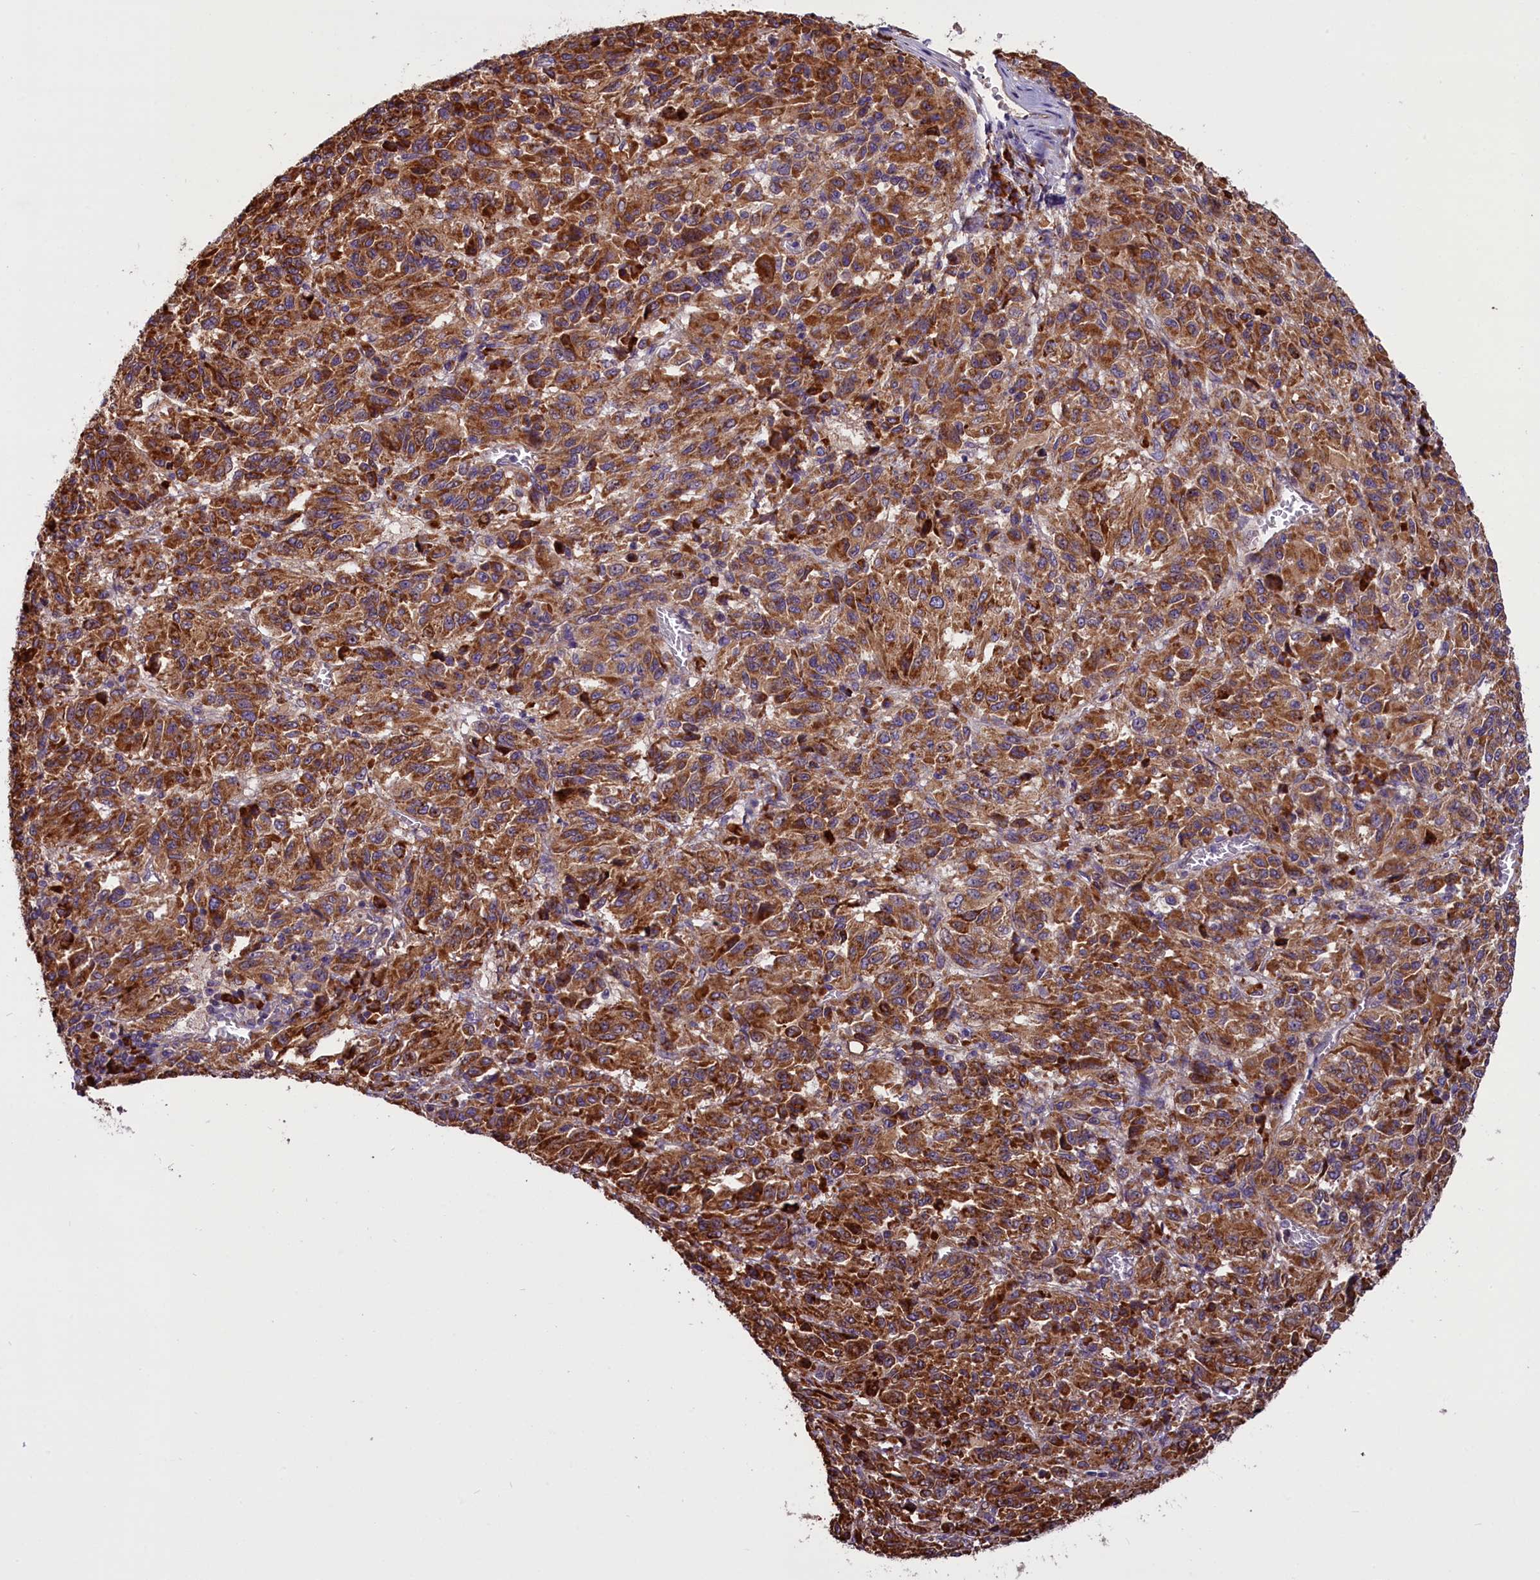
{"staining": {"intensity": "strong", "quantity": ">75%", "location": "cytoplasmic/membranous"}, "tissue": "melanoma", "cell_type": "Tumor cells", "image_type": "cancer", "snomed": [{"axis": "morphology", "description": "Malignant melanoma, Metastatic site"}, {"axis": "topography", "description": "Lung"}], "caption": "Malignant melanoma (metastatic site) was stained to show a protein in brown. There is high levels of strong cytoplasmic/membranous staining in approximately >75% of tumor cells.", "gene": "FRY", "patient": {"sex": "male", "age": 64}}